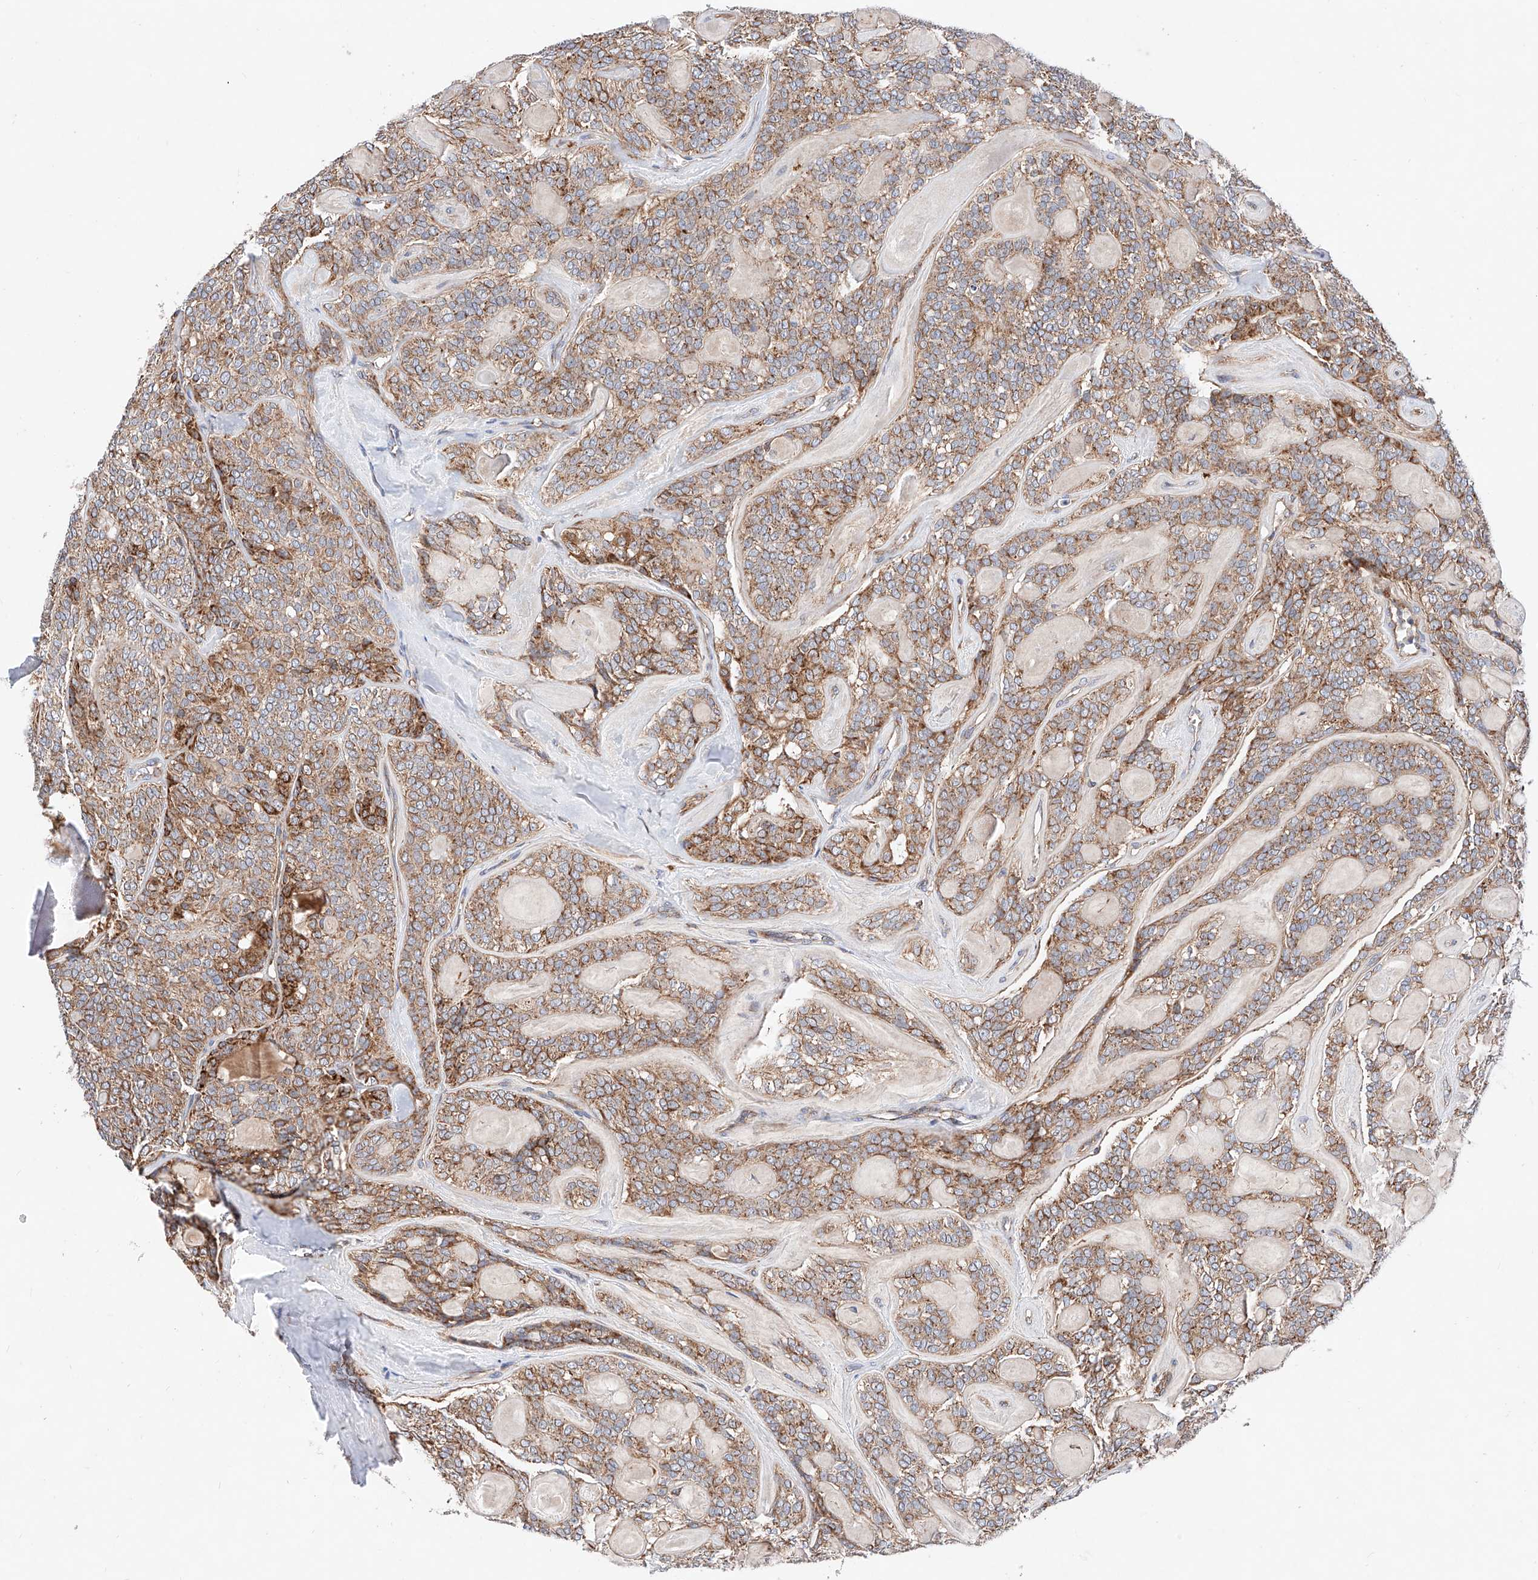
{"staining": {"intensity": "moderate", "quantity": ">75%", "location": "cytoplasmic/membranous"}, "tissue": "head and neck cancer", "cell_type": "Tumor cells", "image_type": "cancer", "snomed": [{"axis": "morphology", "description": "Adenocarcinoma, NOS"}, {"axis": "topography", "description": "Head-Neck"}], "caption": "Immunohistochemistry (IHC) histopathology image of head and neck adenocarcinoma stained for a protein (brown), which exhibits medium levels of moderate cytoplasmic/membranous expression in approximately >75% of tumor cells.", "gene": "NR1D1", "patient": {"sex": "male", "age": 66}}